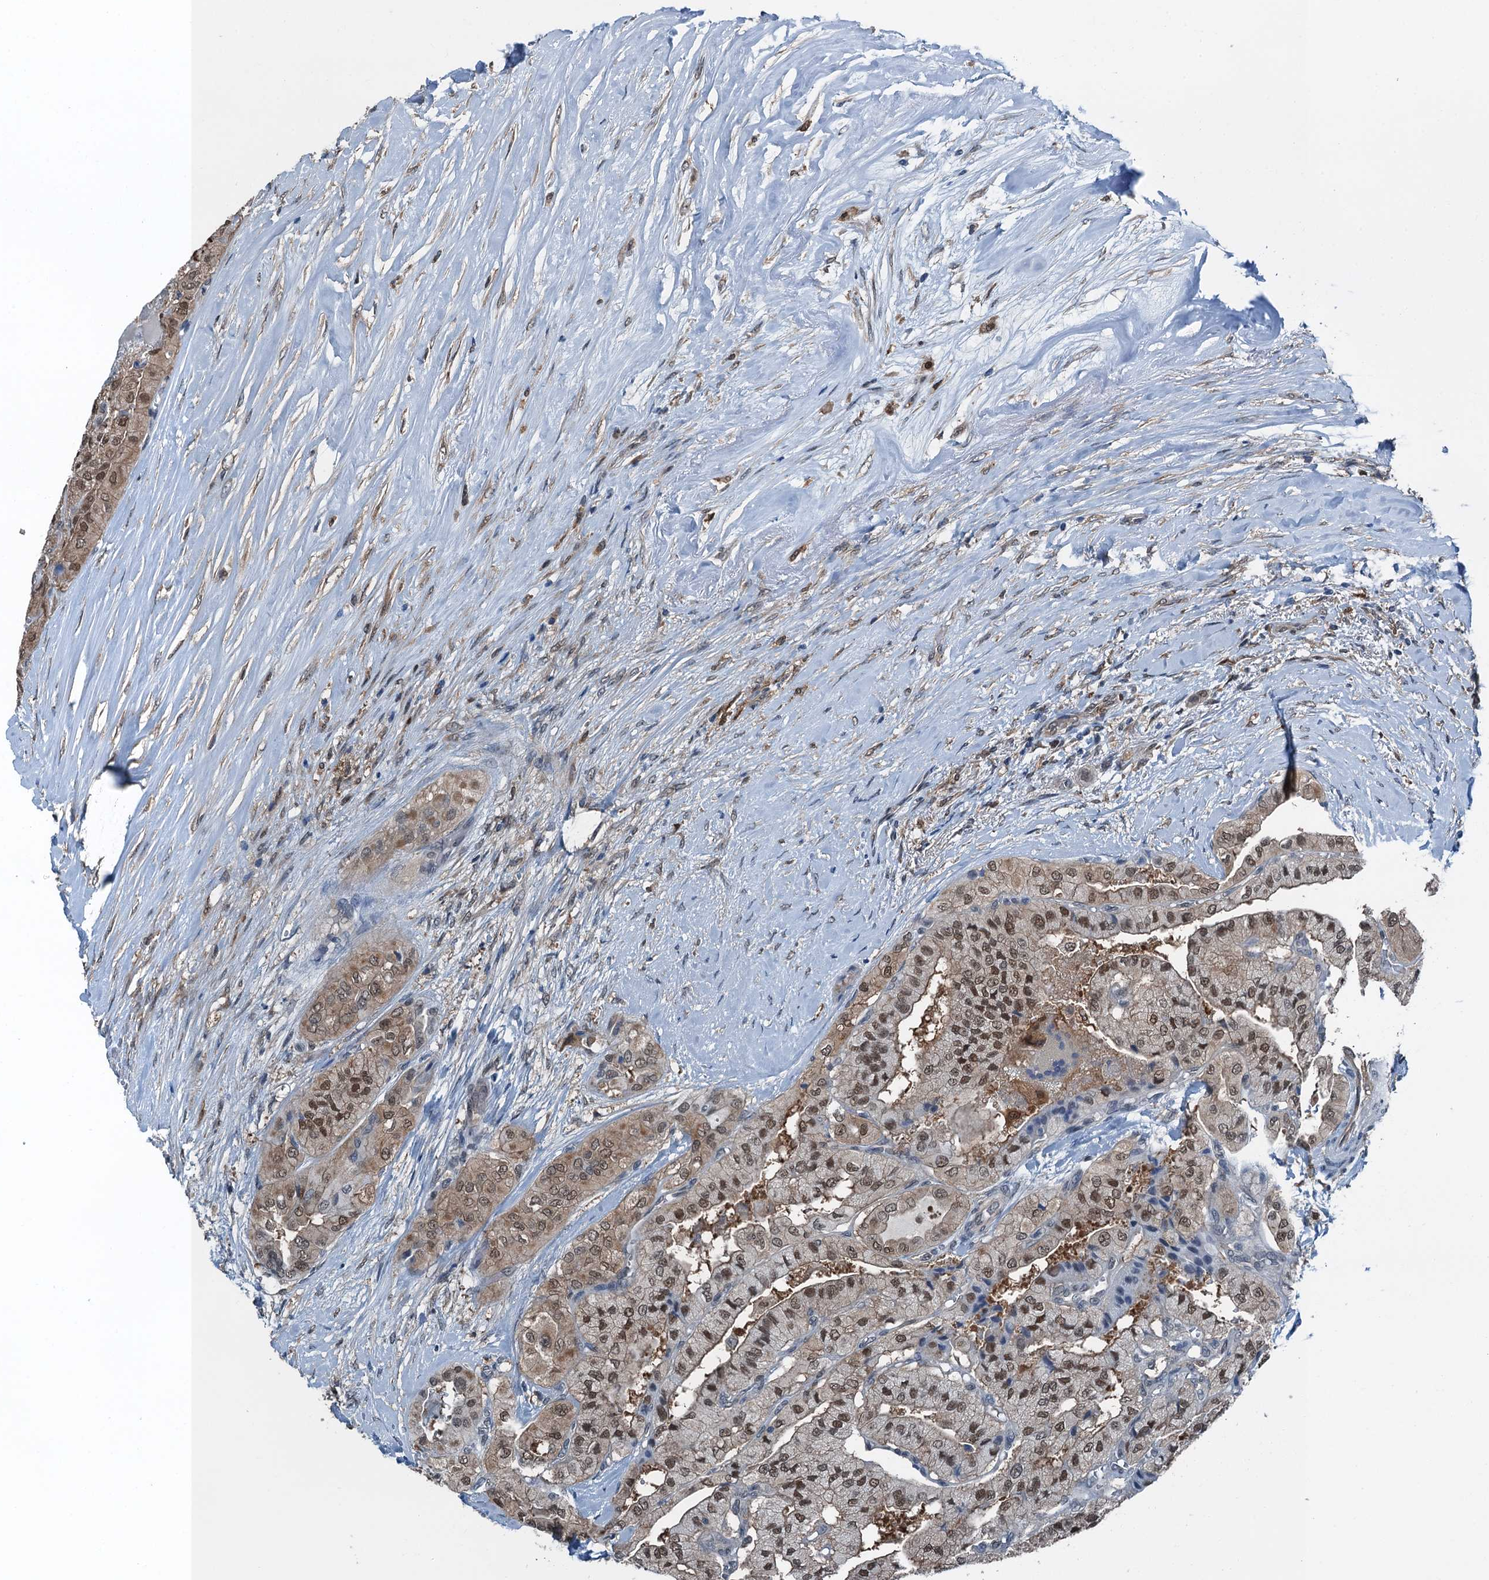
{"staining": {"intensity": "moderate", "quantity": ">75%", "location": "cytoplasmic/membranous,nuclear"}, "tissue": "thyroid cancer", "cell_type": "Tumor cells", "image_type": "cancer", "snomed": [{"axis": "morphology", "description": "Papillary adenocarcinoma, NOS"}, {"axis": "topography", "description": "Thyroid gland"}], "caption": "The photomicrograph displays immunohistochemical staining of thyroid cancer (papillary adenocarcinoma). There is moderate cytoplasmic/membranous and nuclear staining is present in approximately >75% of tumor cells.", "gene": "RNH1", "patient": {"sex": "female", "age": 59}}